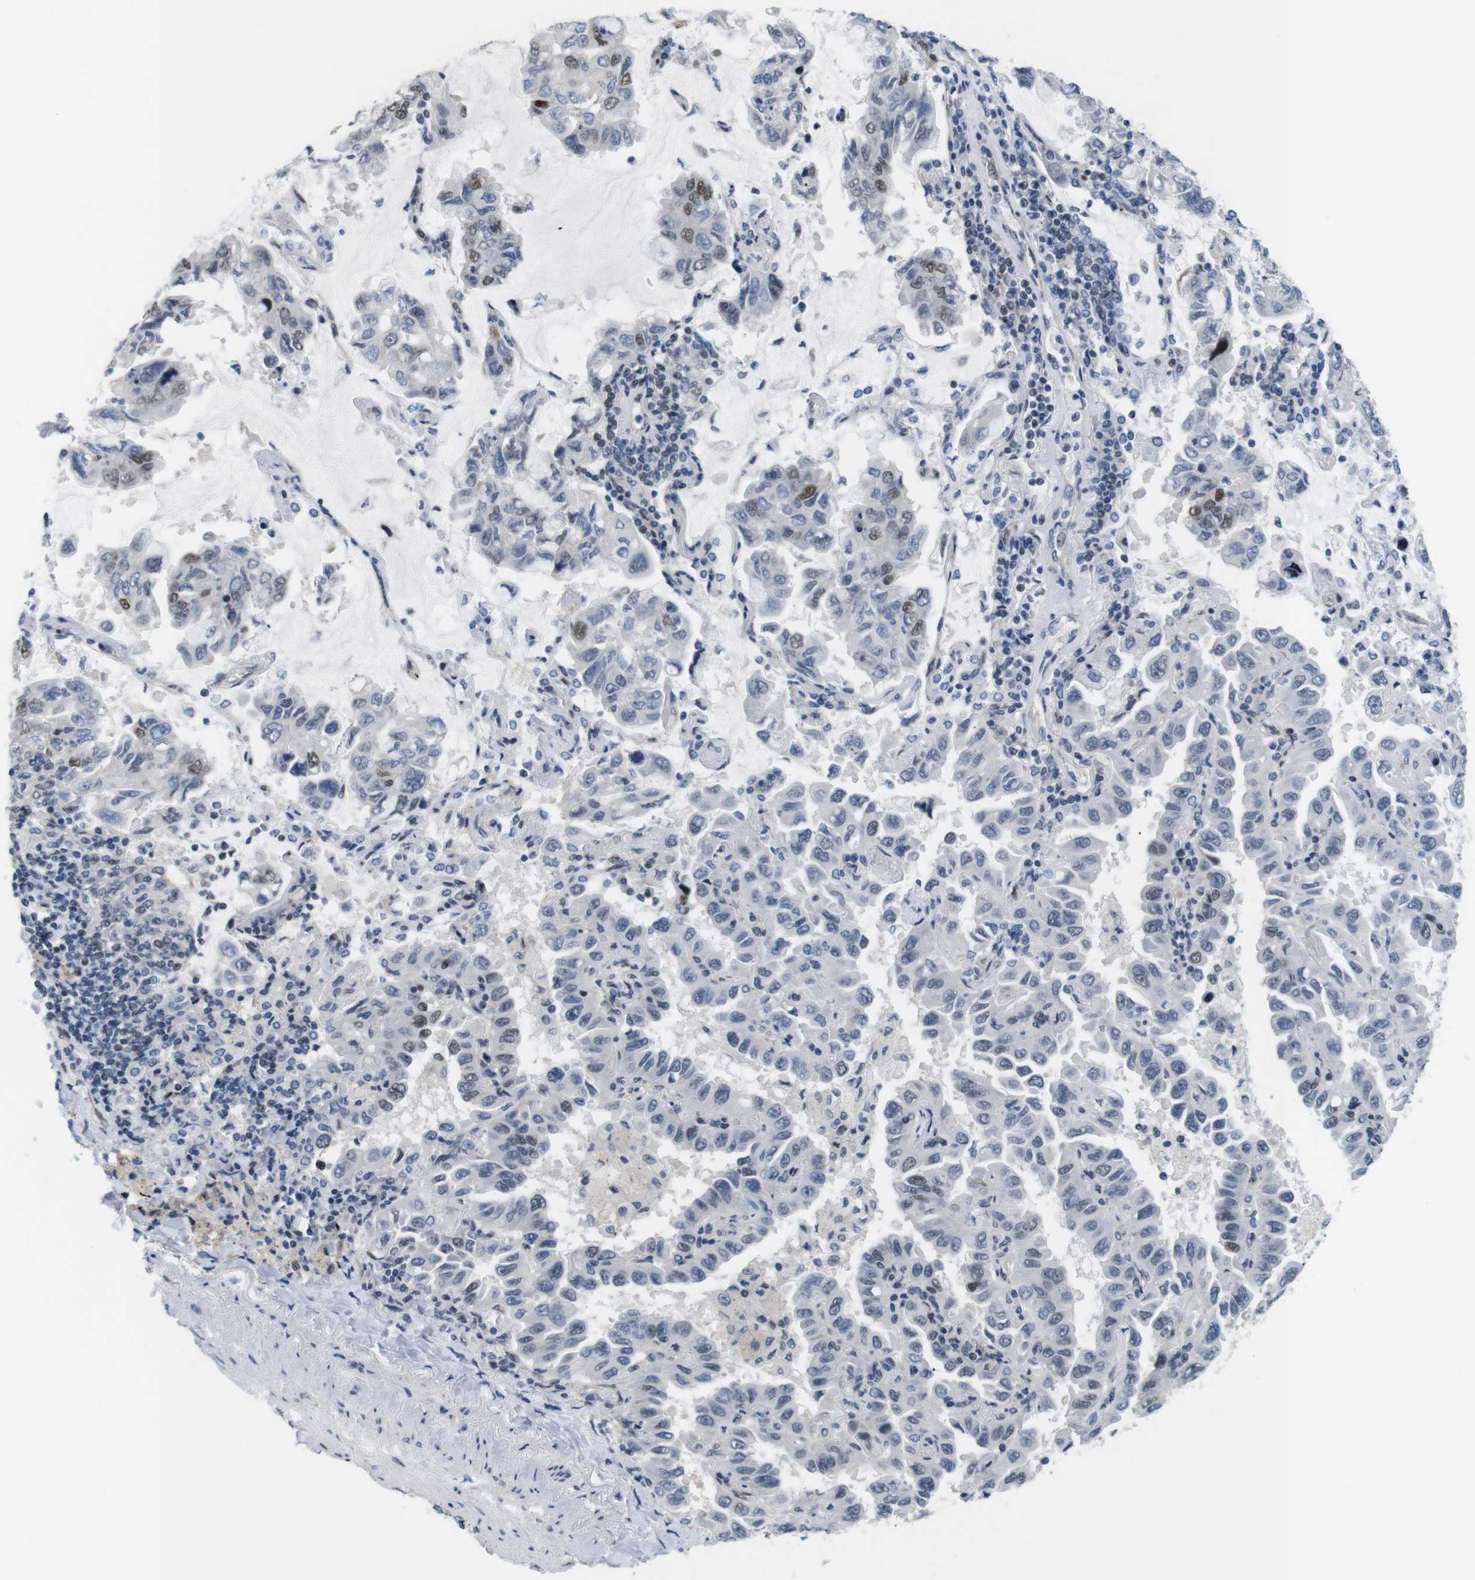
{"staining": {"intensity": "moderate", "quantity": "<25%", "location": "nuclear"}, "tissue": "lung cancer", "cell_type": "Tumor cells", "image_type": "cancer", "snomed": [{"axis": "morphology", "description": "Adenocarcinoma, NOS"}, {"axis": "topography", "description": "Lung"}], "caption": "Immunohistochemical staining of human lung cancer (adenocarcinoma) shows low levels of moderate nuclear staining in approximately <25% of tumor cells.", "gene": "SMCO2", "patient": {"sex": "male", "age": 64}}